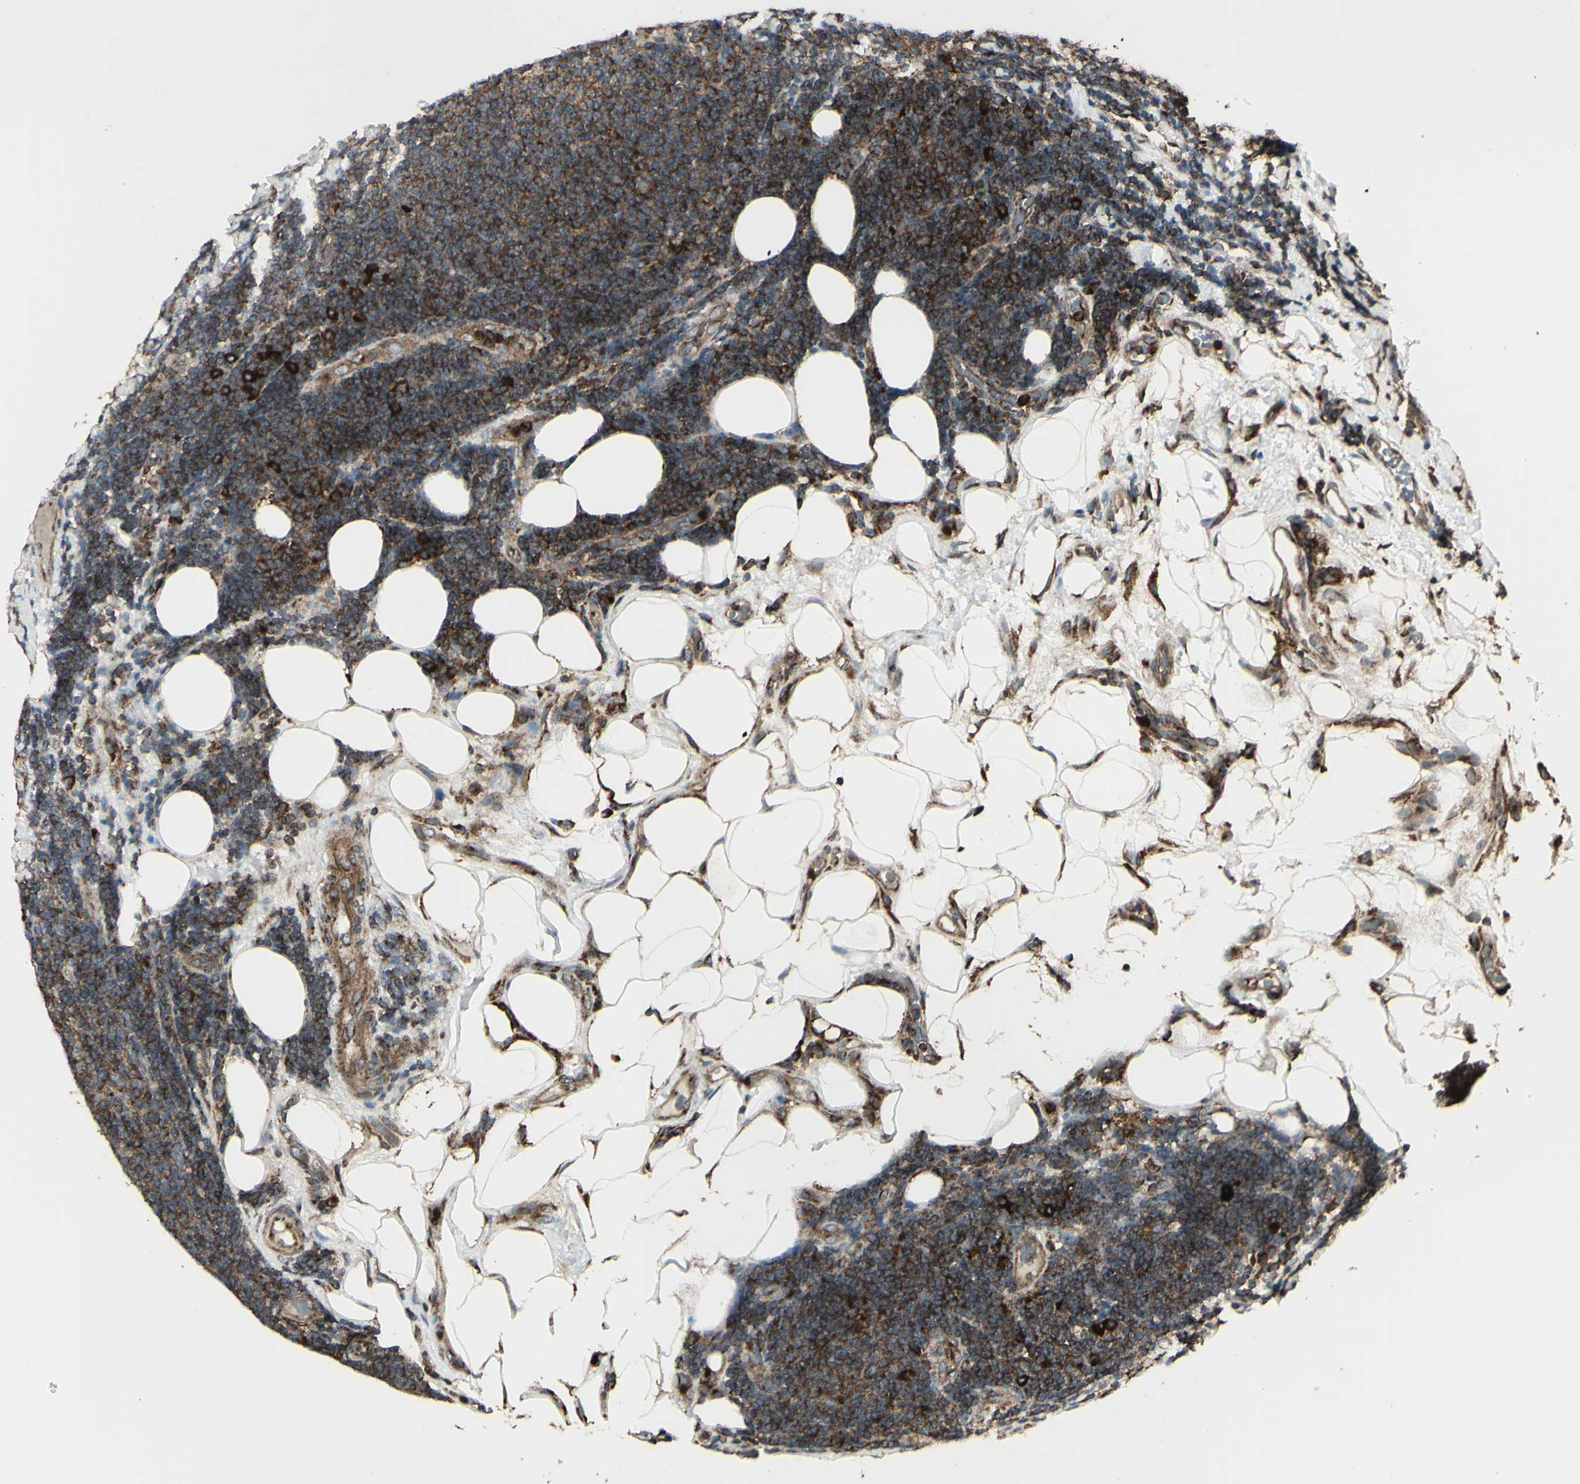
{"staining": {"intensity": "strong", "quantity": ">75%", "location": "cytoplasmic/membranous"}, "tissue": "lymphoma", "cell_type": "Tumor cells", "image_type": "cancer", "snomed": [{"axis": "morphology", "description": "Malignant lymphoma, non-Hodgkin's type, Low grade"}, {"axis": "topography", "description": "Lymph node"}], "caption": "IHC of human low-grade malignant lymphoma, non-Hodgkin's type reveals high levels of strong cytoplasmic/membranous staining in about >75% of tumor cells.", "gene": "NAPA", "patient": {"sex": "male", "age": 83}}